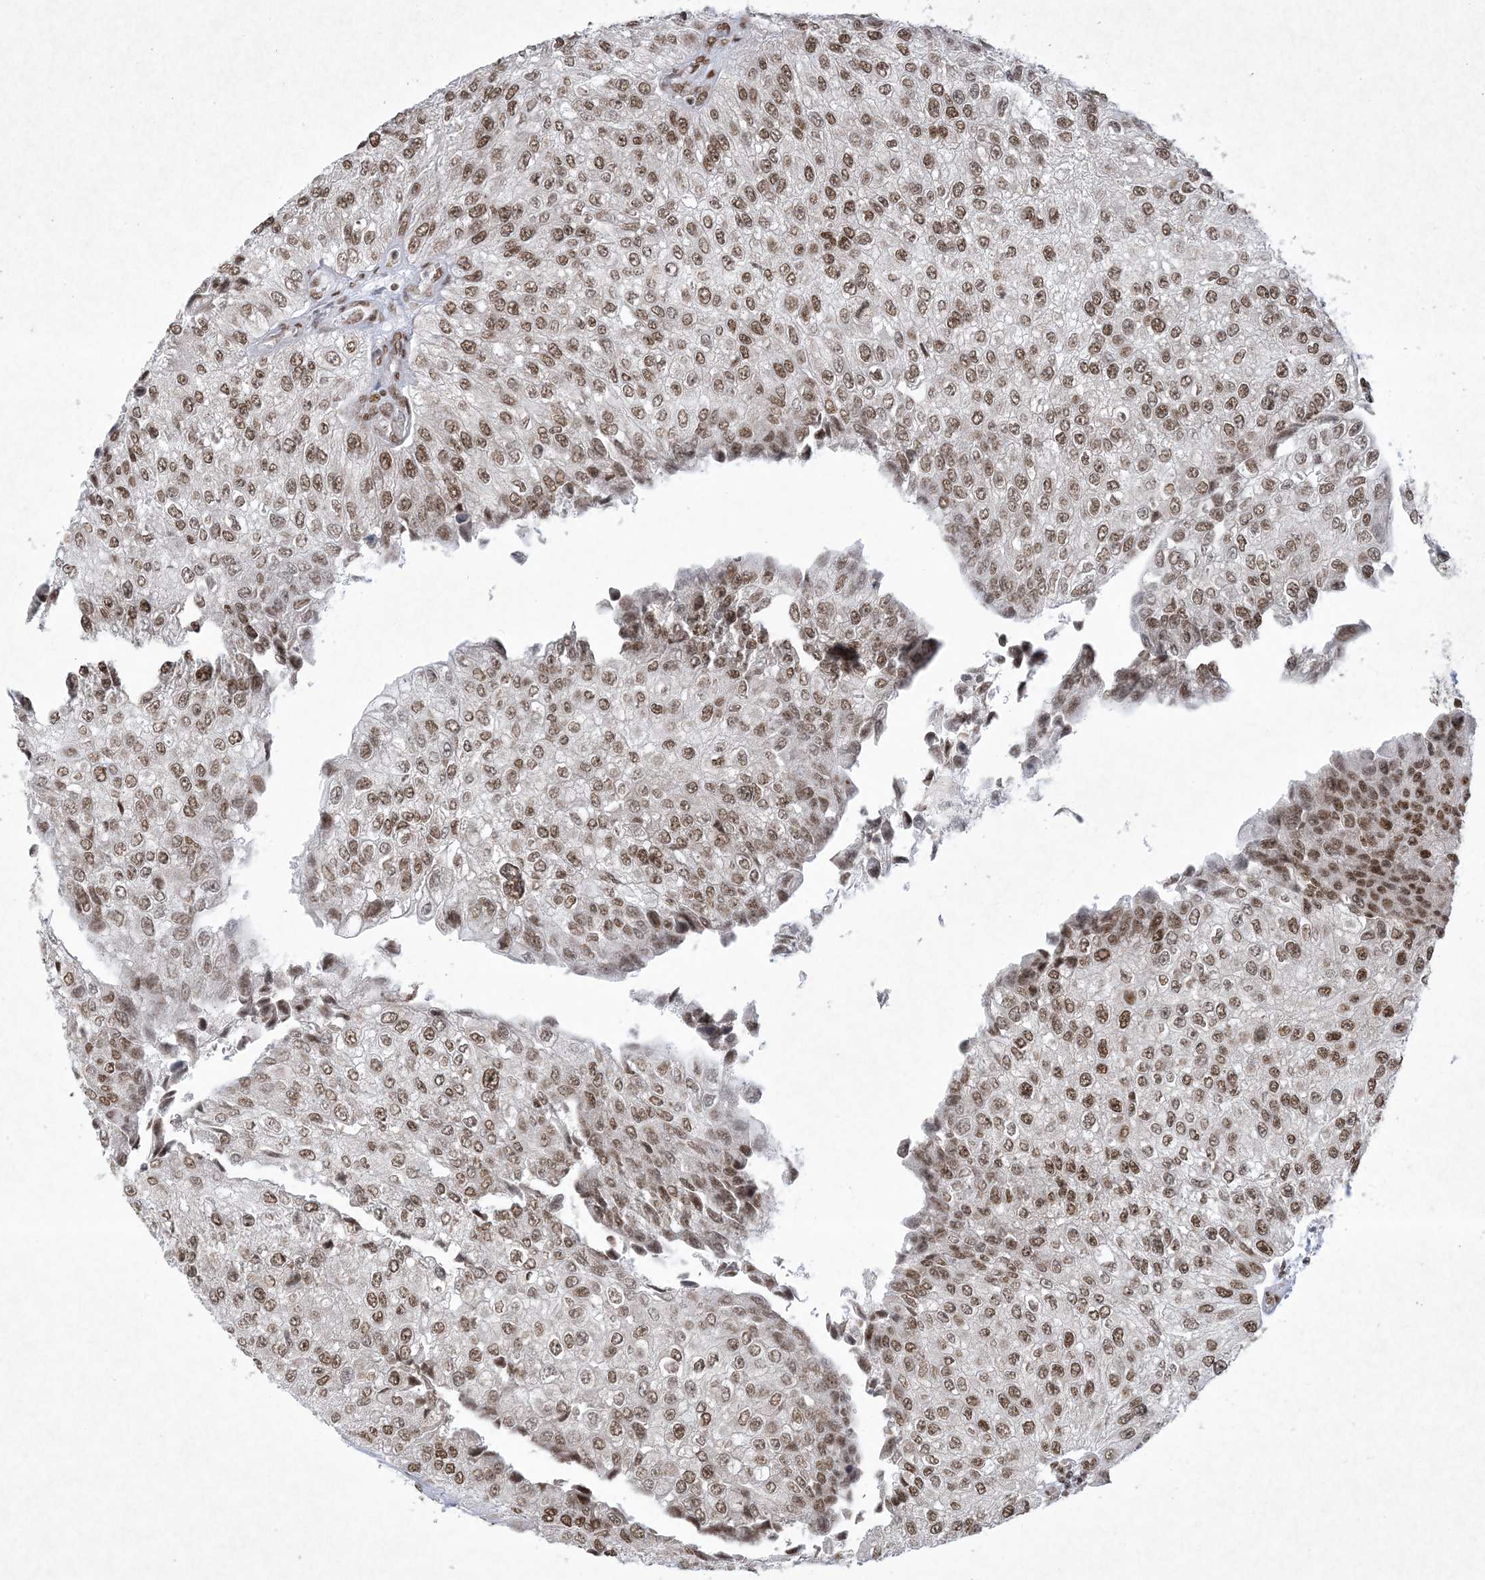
{"staining": {"intensity": "moderate", "quantity": ">75%", "location": "nuclear"}, "tissue": "urothelial cancer", "cell_type": "Tumor cells", "image_type": "cancer", "snomed": [{"axis": "morphology", "description": "Urothelial carcinoma, High grade"}, {"axis": "topography", "description": "Kidney"}, {"axis": "topography", "description": "Urinary bladder"}], "caption": "Immunohistochemistry (IHC) staining of high-grade urothelial carcinoma, which reveals medium levels of moderate nuclear expression in about >75% of tumor cells indicating moderate nuclear protein staining. The staining was performed using DAB (brown) for protein detection and nuclei were counterstained in hematoxylin (blue).", "gene": "PKNOX2", "patient": {"sex": "male", "age": 77}}